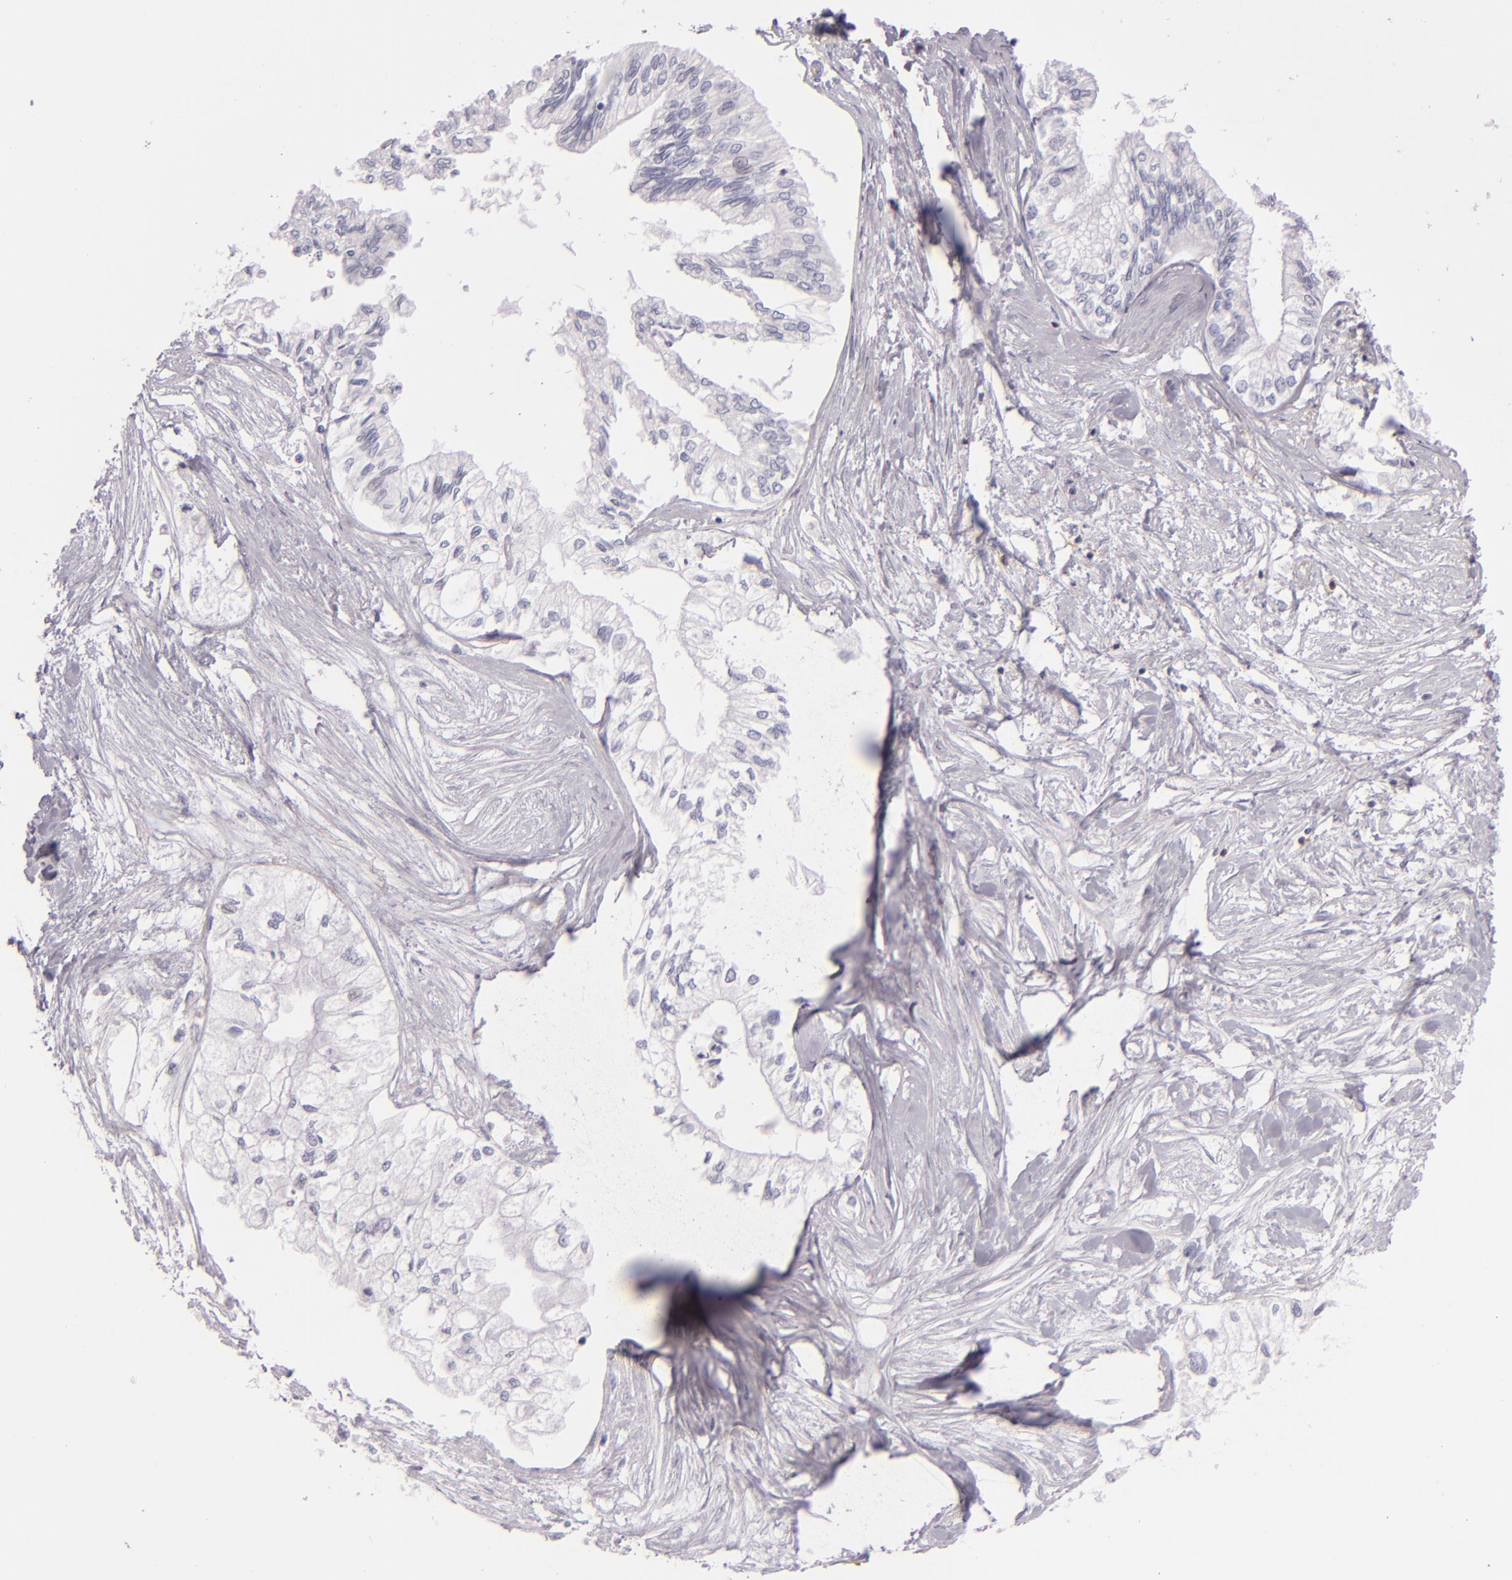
{"staining": {"intensity": "negative", "quantity": "none", "location": "none"}, "tissue": "pancreatic cancer", "cell_type": "Tumor cells", "image_type": "cancer", "snomed": [{"axis": "morphology", "description": "Adenocarcinoma, NOS"}, {"axis": "topography", "description": "Pancreas"}], "caption": "Tumor cells show no significant protein positivity in adenocarcinoma (pancreatic).", "gene": "LAT", "patient": {"sex": "male", "age": 79}}